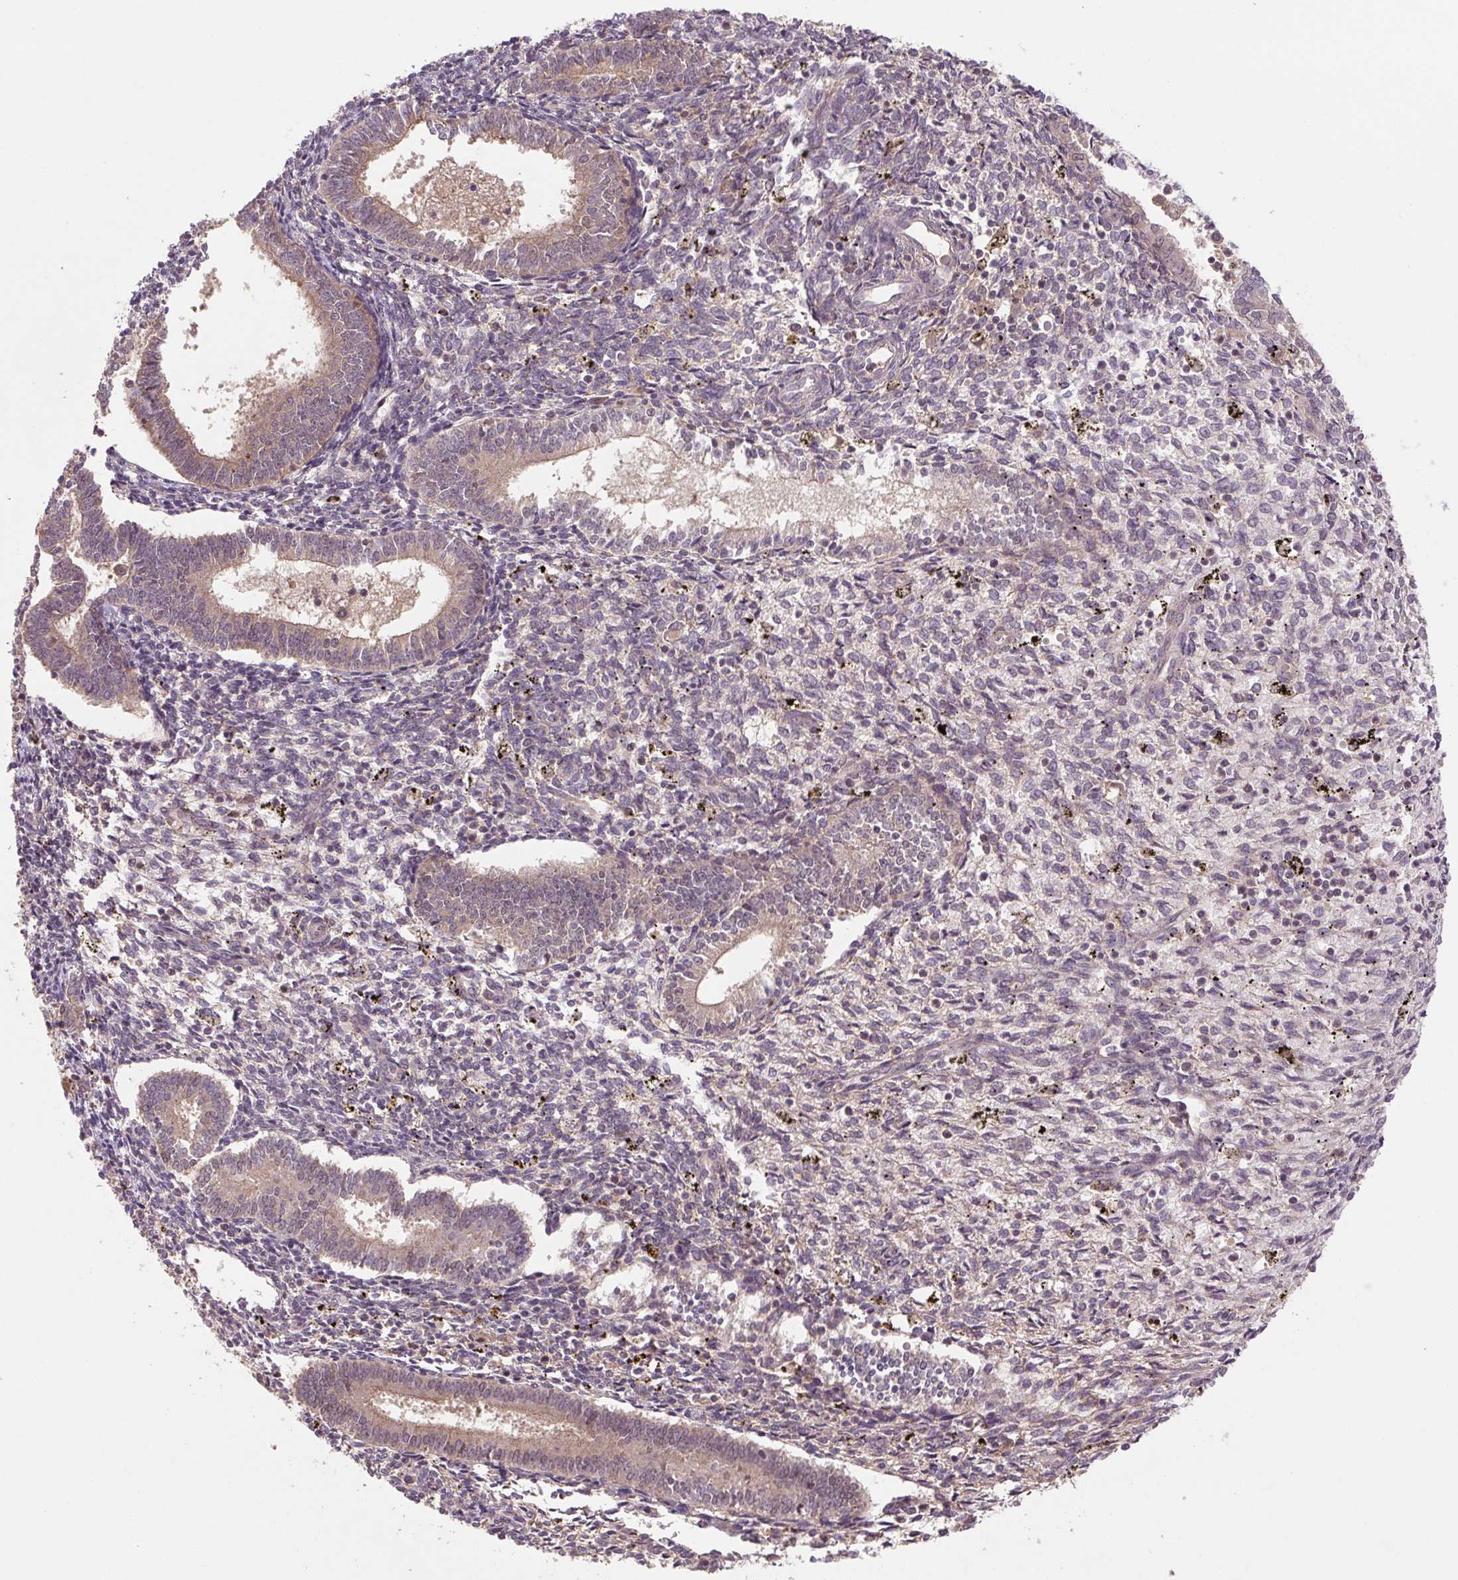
{"staining": {"intensity": "weak", "quantity": "<25%", "location": "cytoplasmic/membranous"}, "tissue": "endometrium", "cell_type": "Cells in endometrial stroma", "image_type": "normal", "snomed": [{"axis": "morphology", "description": "Normal tissue, NOS"}, {"axis": "topography", "description": "Endometrium"}], "caption": "Photomicrograph shows no protein staining in cells in endometrial stroma of benign endometrium. (Immunohistochemistry (ihc), brightfield microscopy, high magnification).", "gene": "C2orf73", "patient": {"sex": "female", "age": 41}}